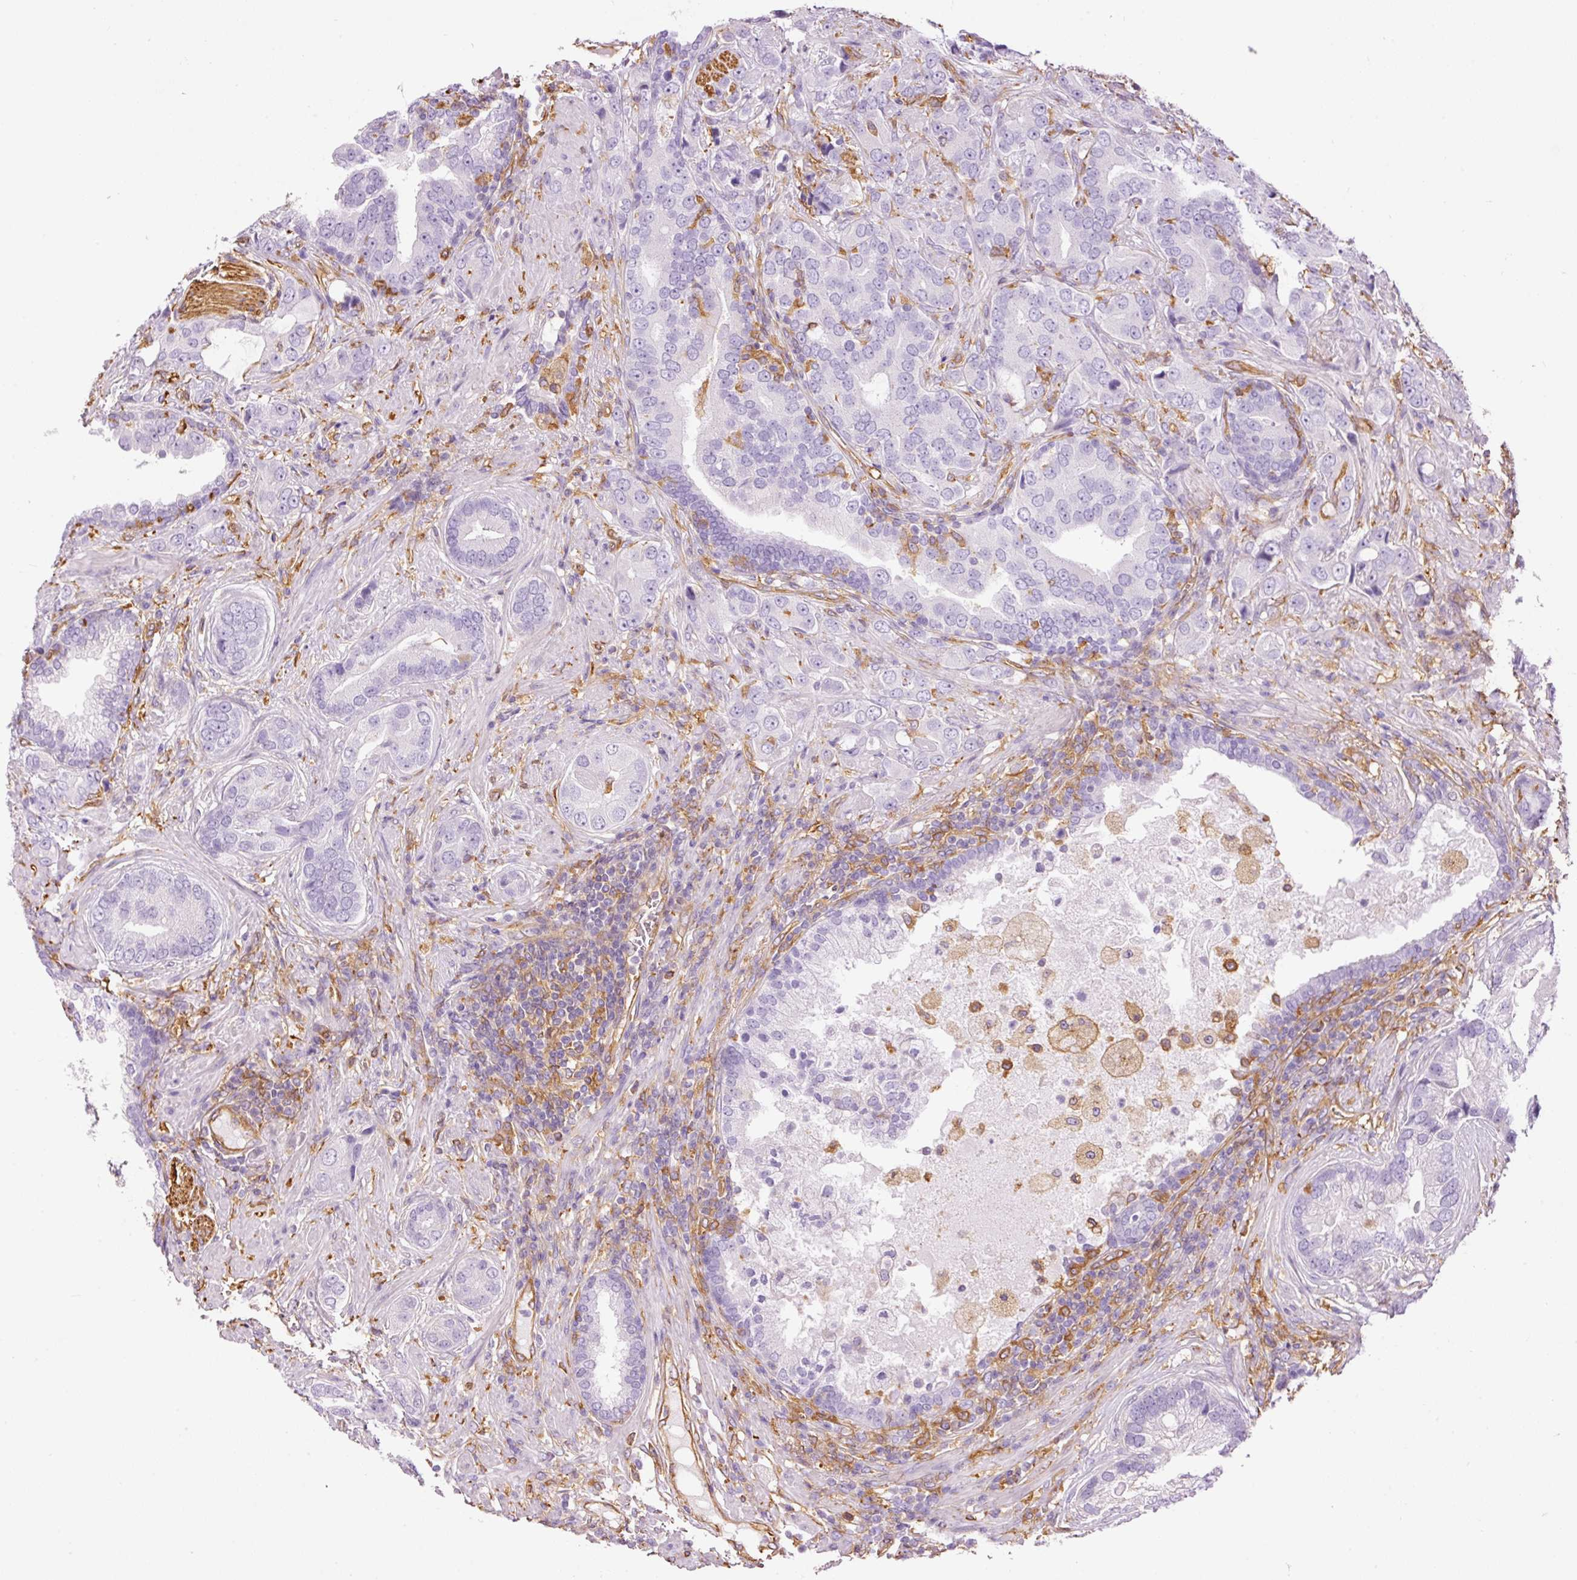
{"staining": {"intensity": "negative", "quantity": "none", "location": "none"}, "tissue": "prostate cancer", "cell_type": "Tumor cells", "image_type": "cancer", "snomed": [{"axis": "morphology", "description": "Adenocarcinoma, High grade"}, {"axis": "topography", "description": "Prostate"}], "caption": "A photomicrograph of prostate adenocarcinoma (high-grade) stained for a protein shows no brown staining in tumor cells. (Brightfield microscopy of DAB immunohistochemistry (IHC) at high magnification).", "gene": "IL10RB", "patient": {"sex": "male", "age": 55}}